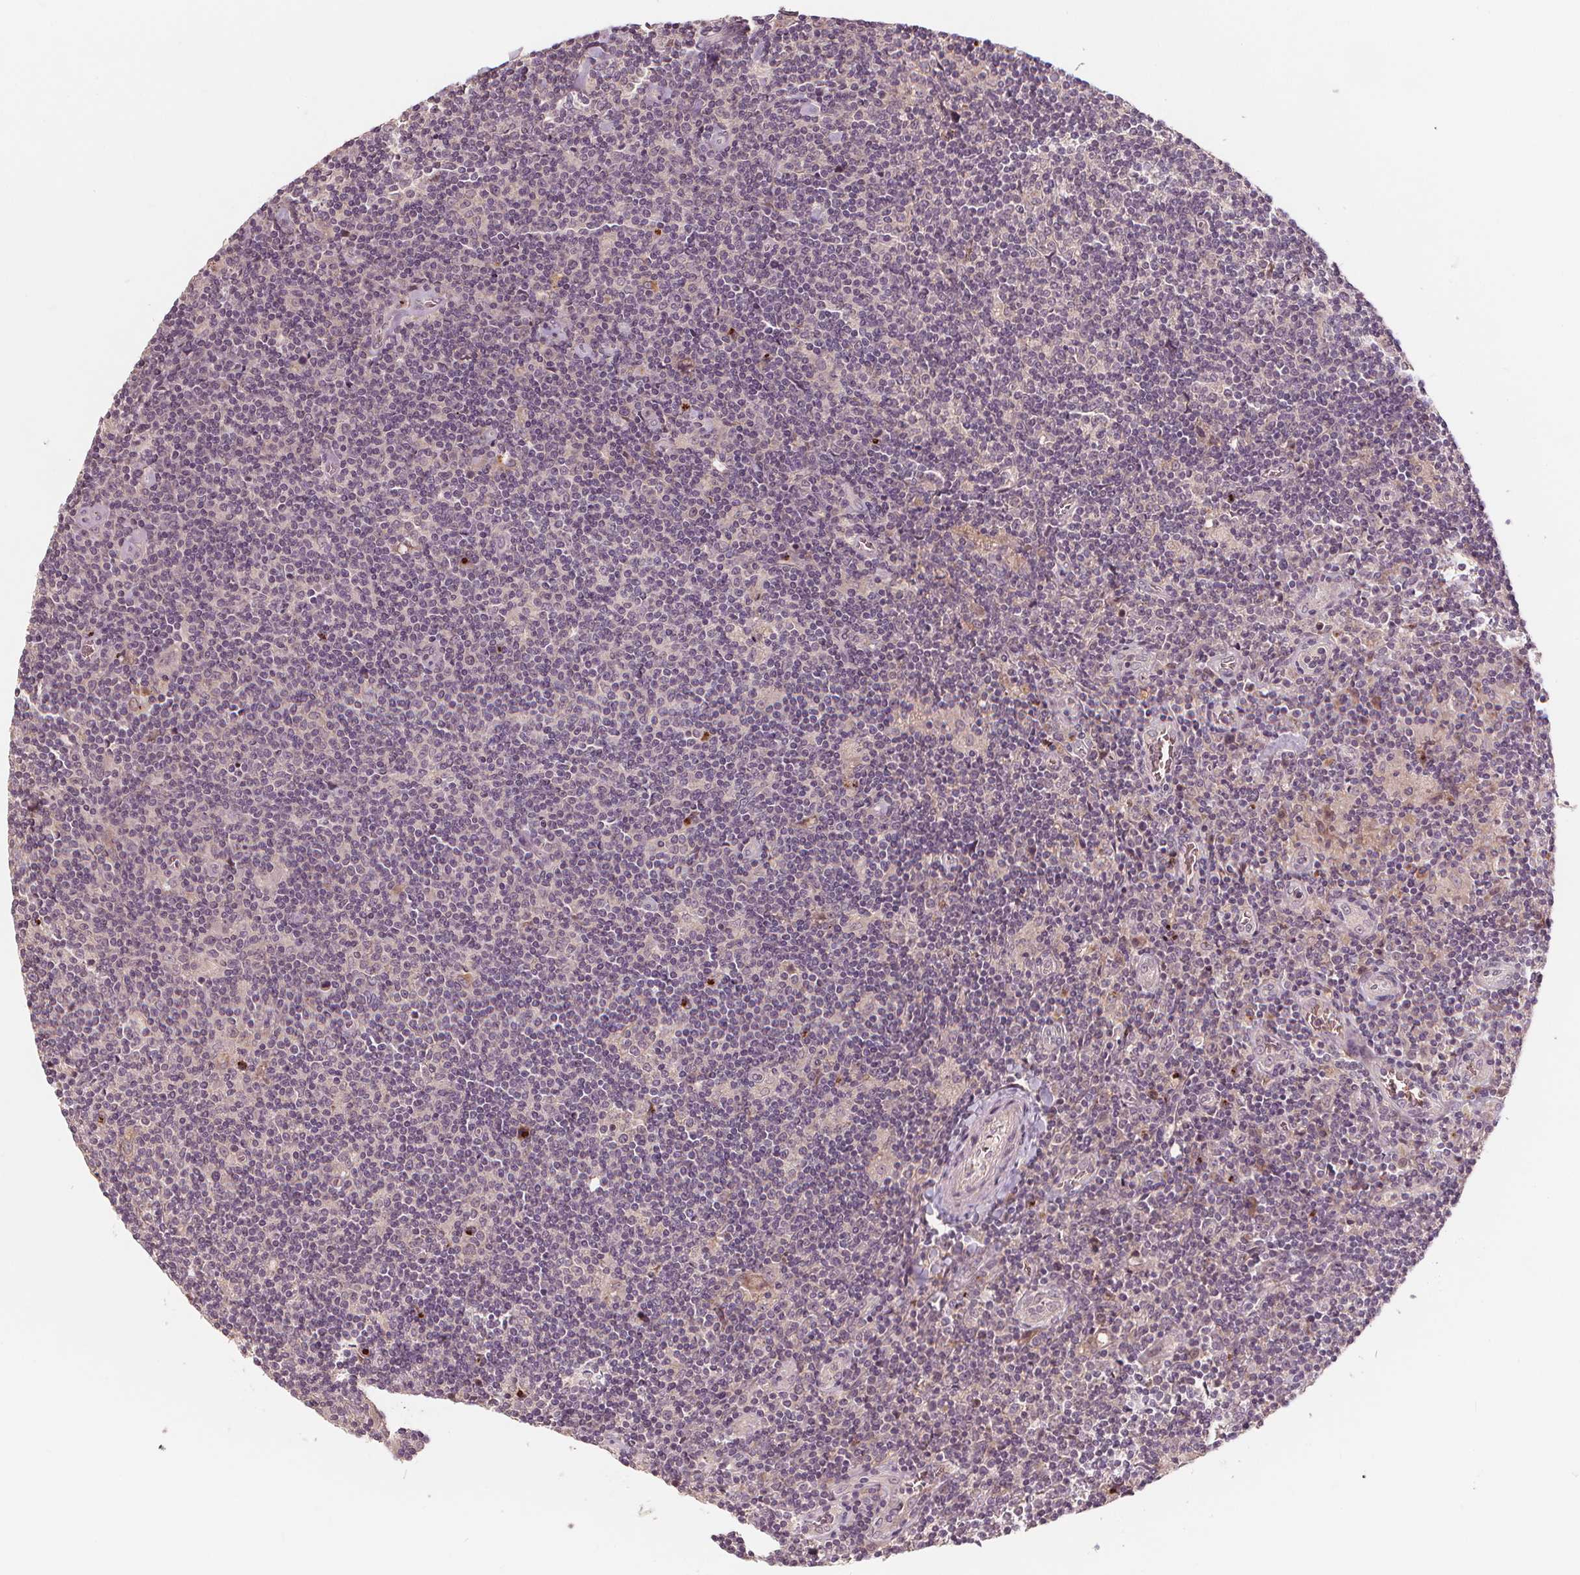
{"staining": {"intensity": "negative", "quantity": "none", "location": "none"}, "tissue": "lymphoma", "cell_type": "Tumor cells", "image_type": "cancer", "snomed": [{"axis": "morphology", "description": "Hodgkin's disease, NOS"}, {"axis": "topography", "description": "Lymph node"}], "caption": "Immunohistochemical staining of lymphoma demonstrates no significant expression in tumor cells. Nuclei are stained in blue.", "gene": "IPO13", "patient": {"sex": "male", "age": 40}}